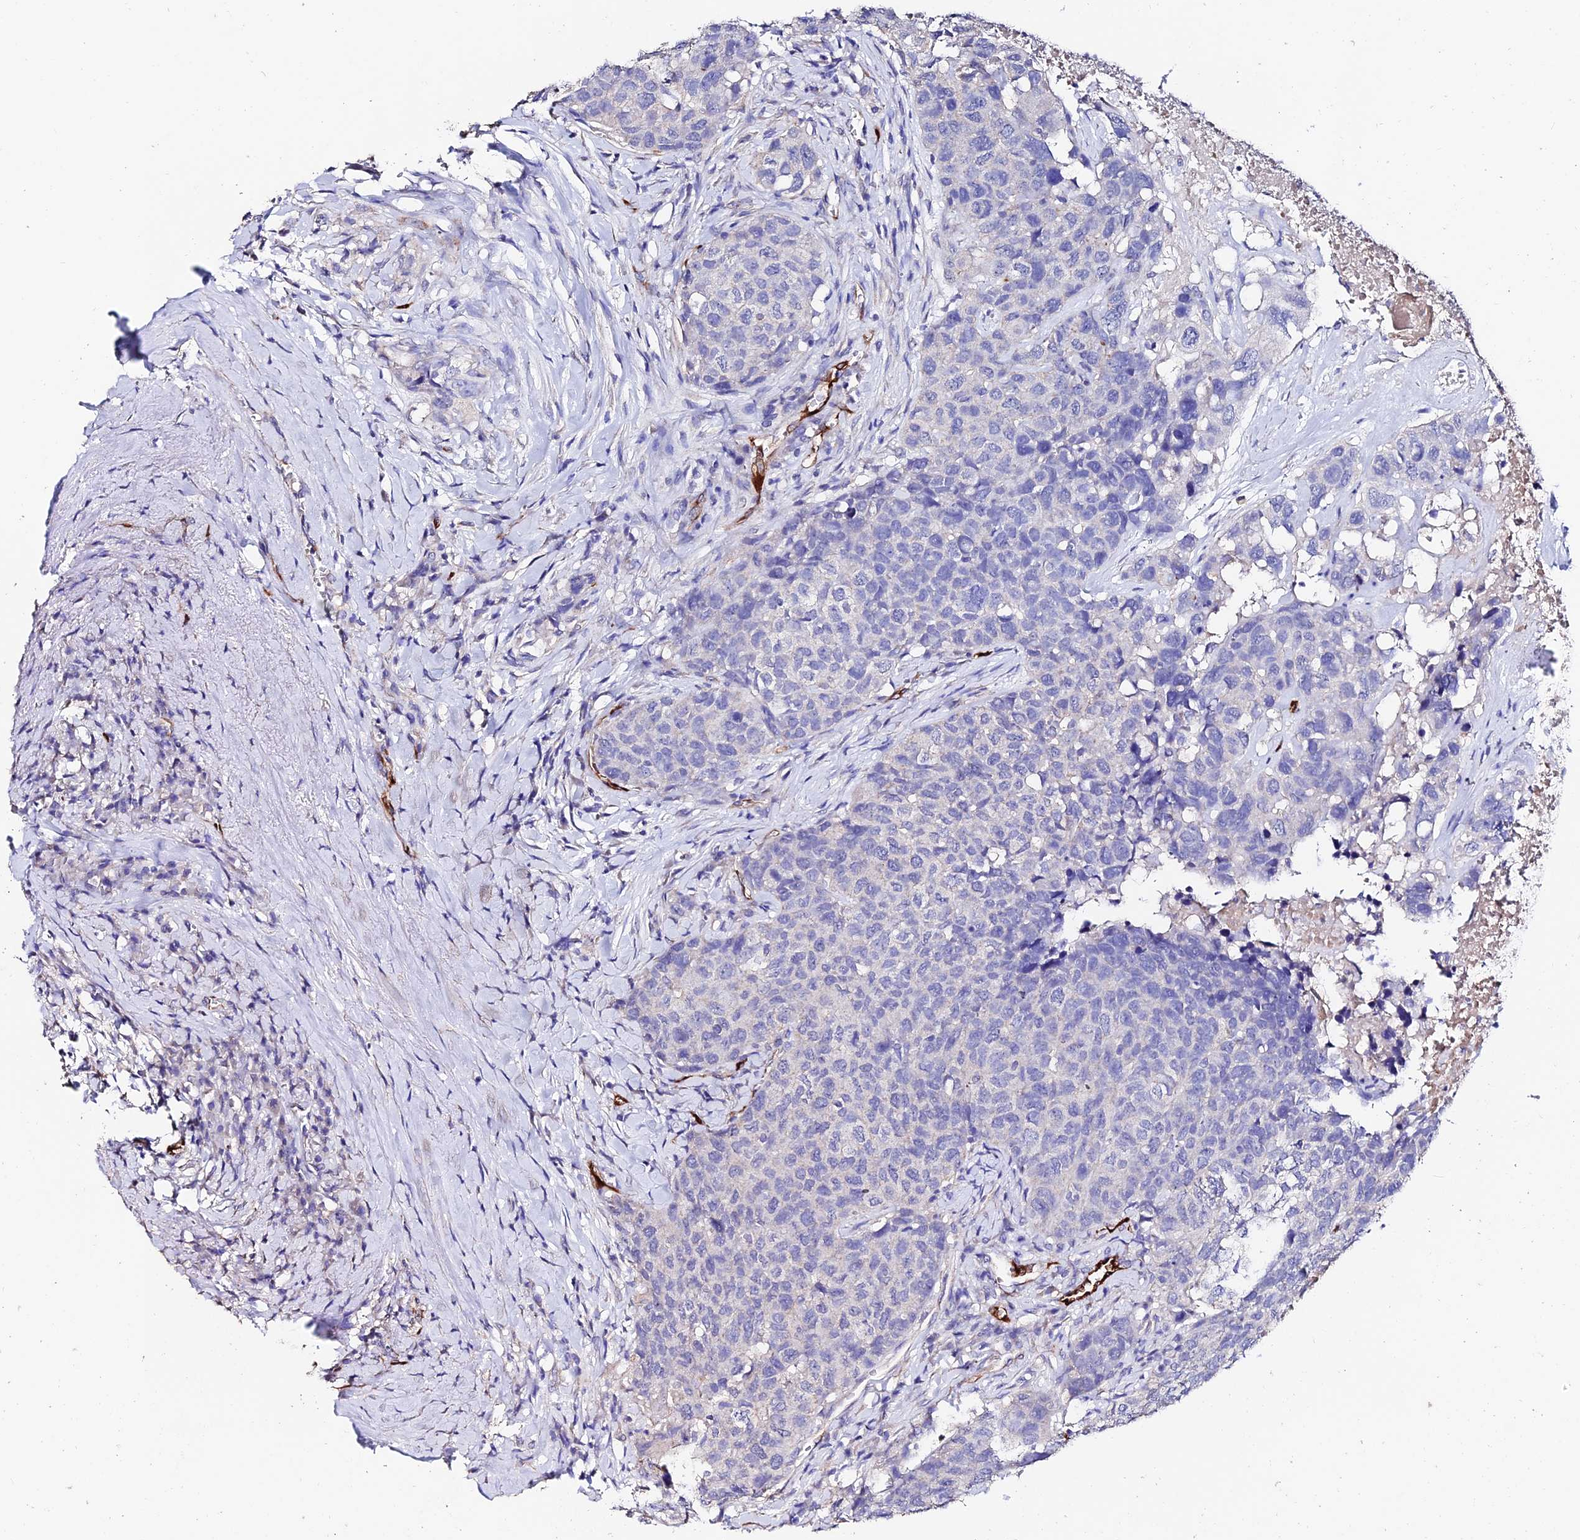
{"staining": {"intensity": "negative", "quantity": "none", "location": "none"}, "tissue": "head and neck cancer", "cell_type": "Tumor cells", "image_type": "cancer", "snomed": [{"axis": "morphology", "description": "Squamous cell carcinoma, NOS"}, {"axis": "topography", "description": "Head-Neck"}], "caption": "Immunohistochemistry (IHC) micrograph of neoplastic tissue: head and neck squamous cell carcinoma stained with DAB (3,3'-diaminobenzidine) reveals no significant protein expression in tumor cells.", "gene": "ESM1", "patient": {"sex": "male", "age": 66}}